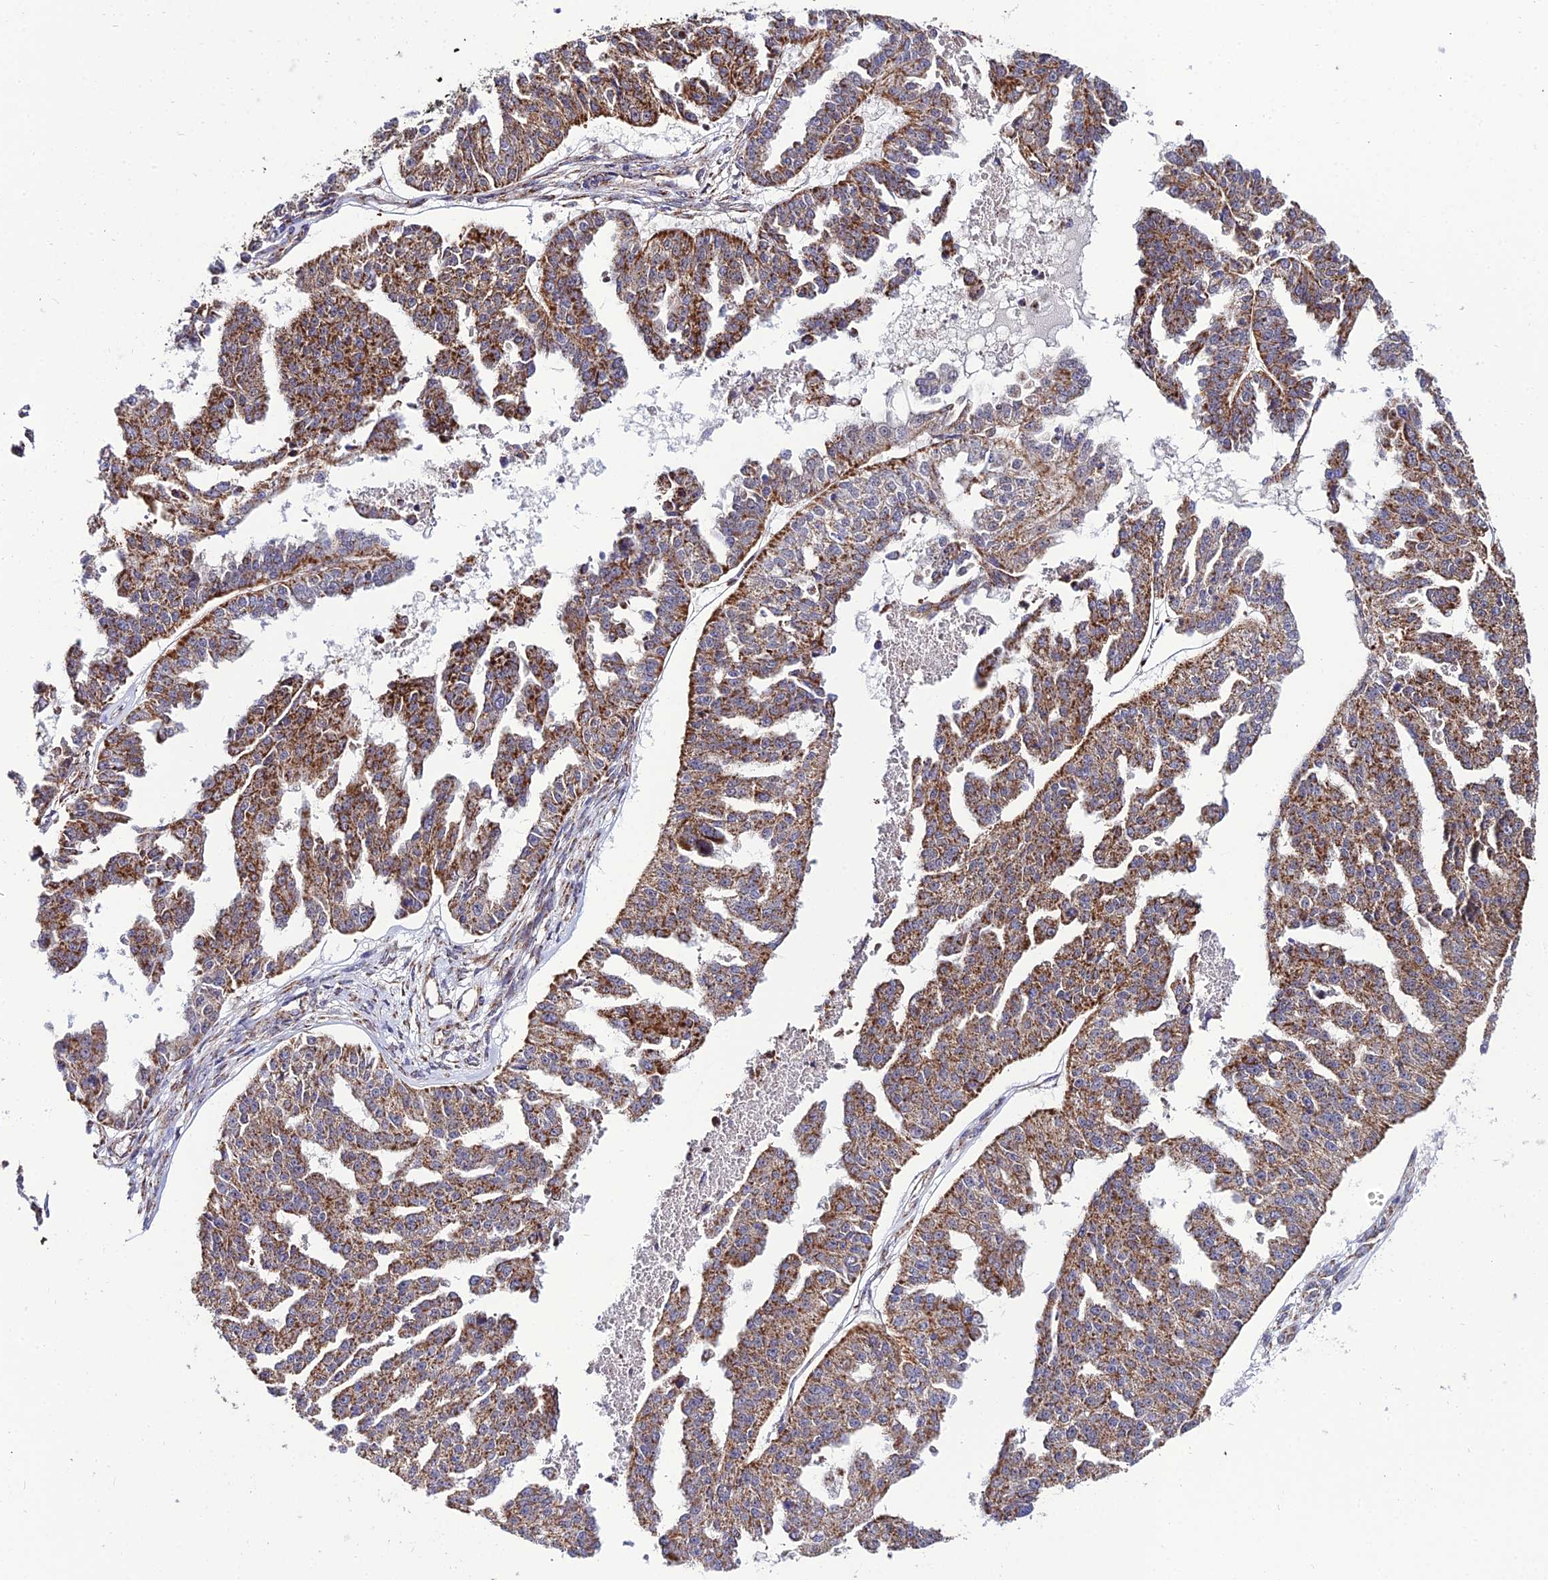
{"staining": {"intensity": "moderate", "quantity": ">75%", "location": "cytoplasmic/membranous"}, "tissue": "ovarian cancer", "cell_type": "Tumor cells", "image_type": "cancer", "snomed": [{"axis": "morphology", "description": "Cystadenocarcinoma, serous, NOS"}, {"axis": "topography", "description": "Ovary"}], "caption": "Ovarian serous cystadenocarcinoma stained with a brown dye exhibits moderate cytoplasmic/membranous positive positivity in about >75% of tumor cells.", "gene": "PSMD2", "patient": {"sex": "female", "age": 58}}